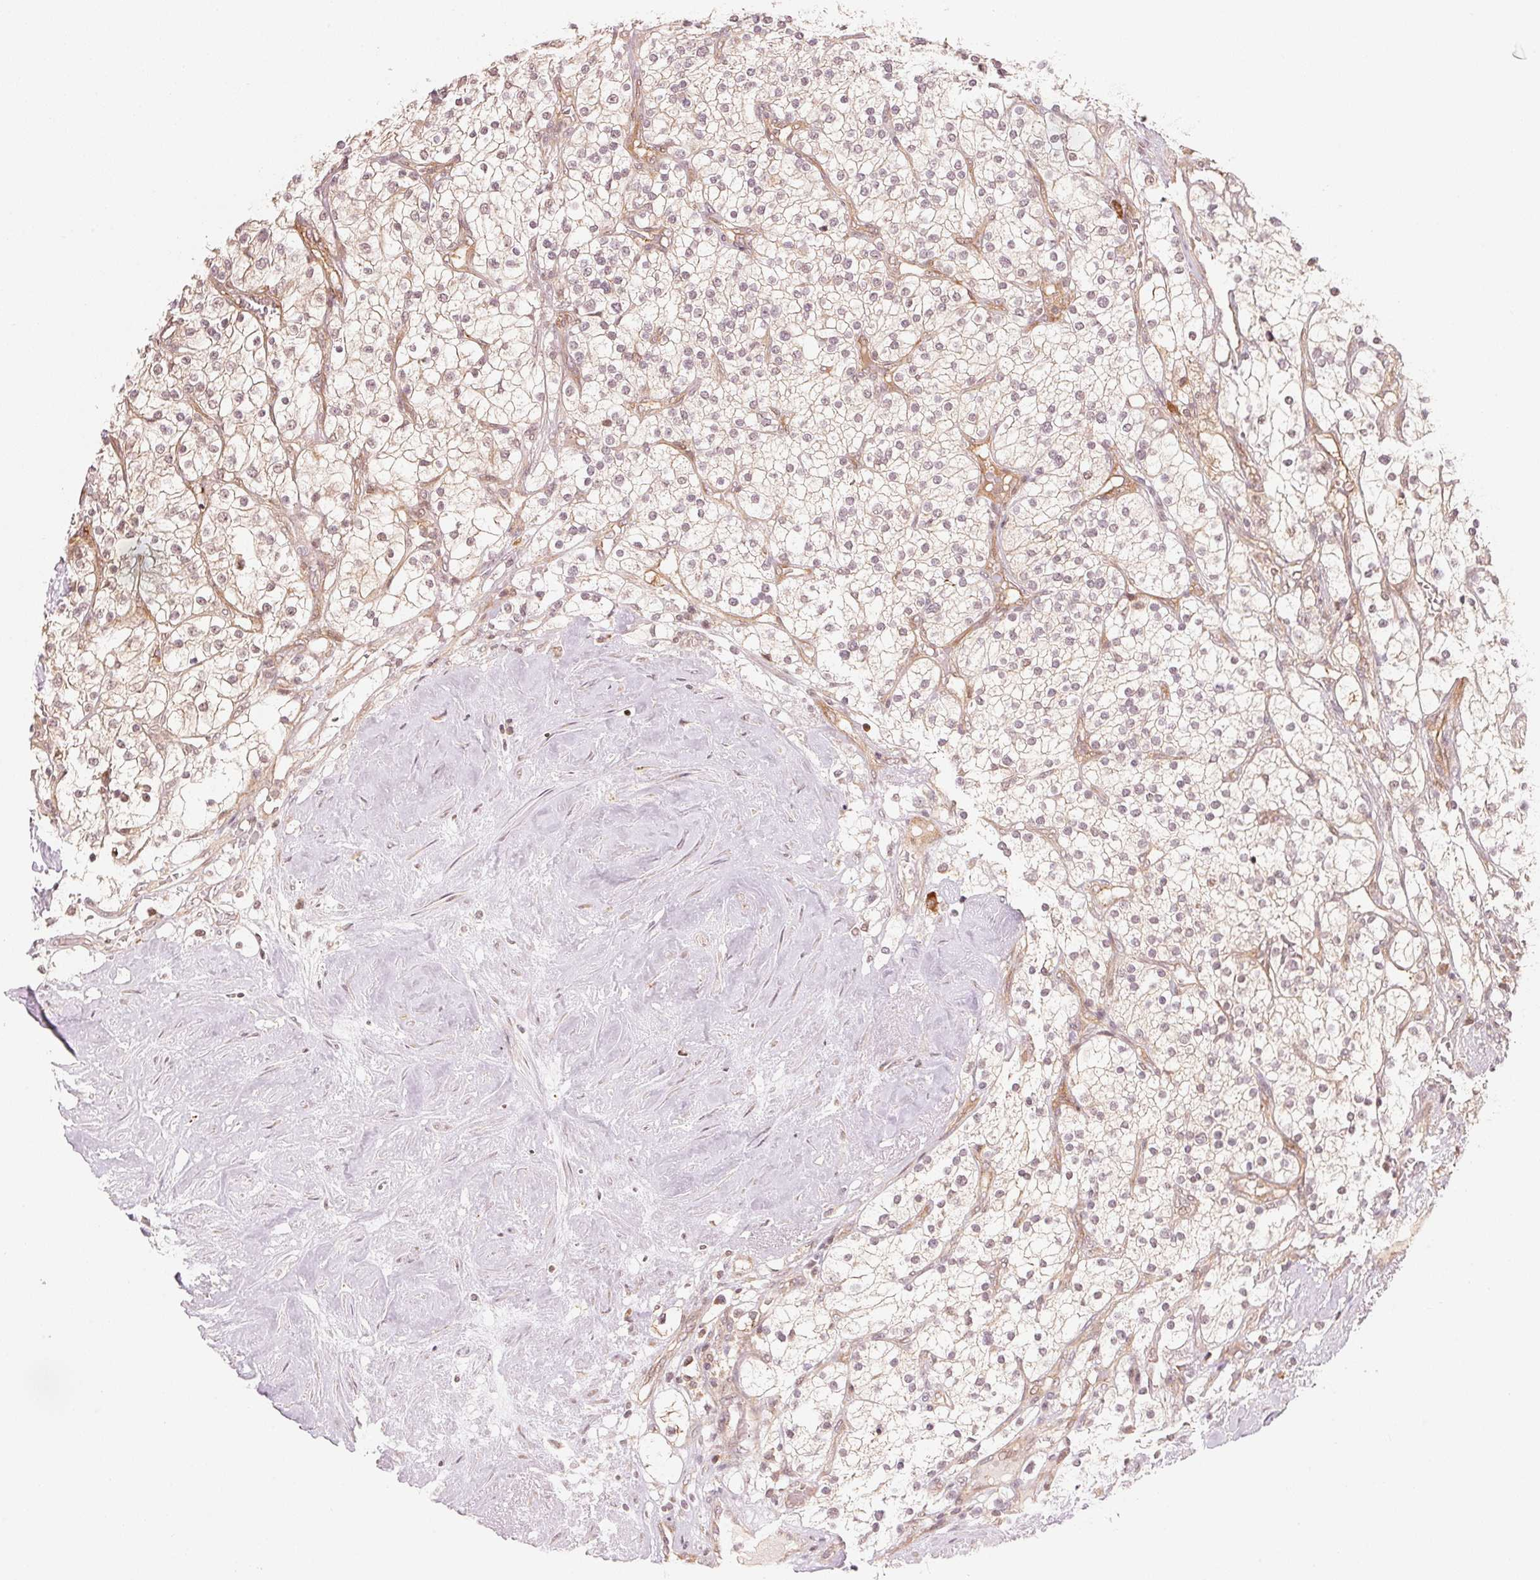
{"staining": {"intensity": "weak", "quantity": "<25%", "location": "cytoplasmic/membranous"}, "tissue": "renal cancer", "cell_type": "Tumor cells", "image_type": "cancer", "snomed": [{"axis": "morphology", "description": "Adenocarcinoma, NOS"}, {"axis": "topography", "description": "Kidney"}], "caption": "An immunohistochemistry histopathology image of renal adenocarcinoma is shown. There is no staining in tumor cells of renal adenocarcinoma.", "gene": "PRKN", "patient": {"sex": "male", "age": 80}}